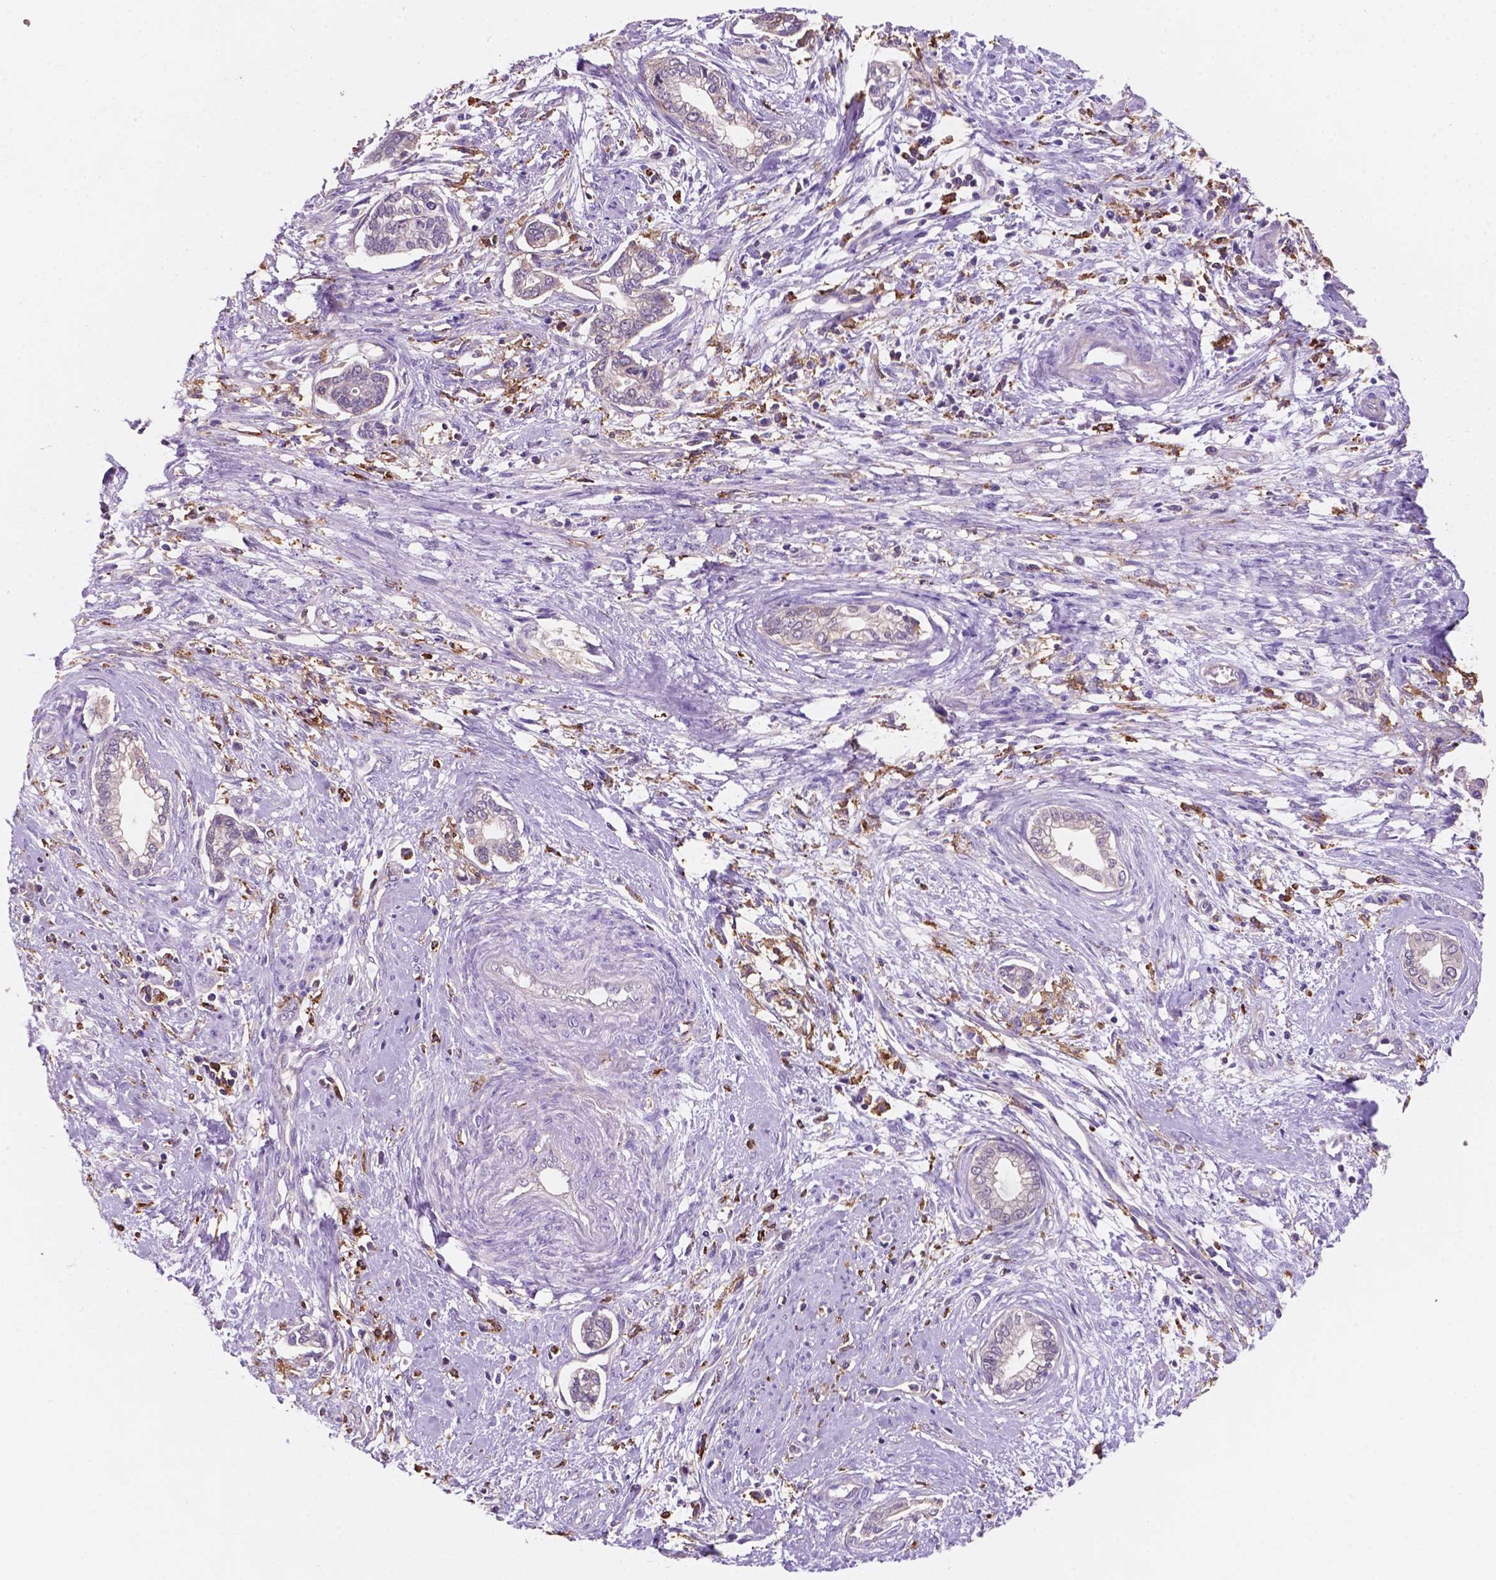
{"staining": {"intensity": "negative", "quantity": "none", "location": "none"}, "tissue": "cervical cancer", "cell_type": "Tumor cells", "image_type": "cancer", "snomed": [{"axis": "morphology", "description": "Adenocarcinoma, NOS"}, {"axis": "topography", "description": "Cervix"}], "caption": "Tumor cells show no significant expression in cervical cancer (adenocarcinoma). (Immunohistochemistry, brightfield microscopy, high magnification).", "gene": "MKRN2OS", "patient": {"sex": "female", "age": 62}}